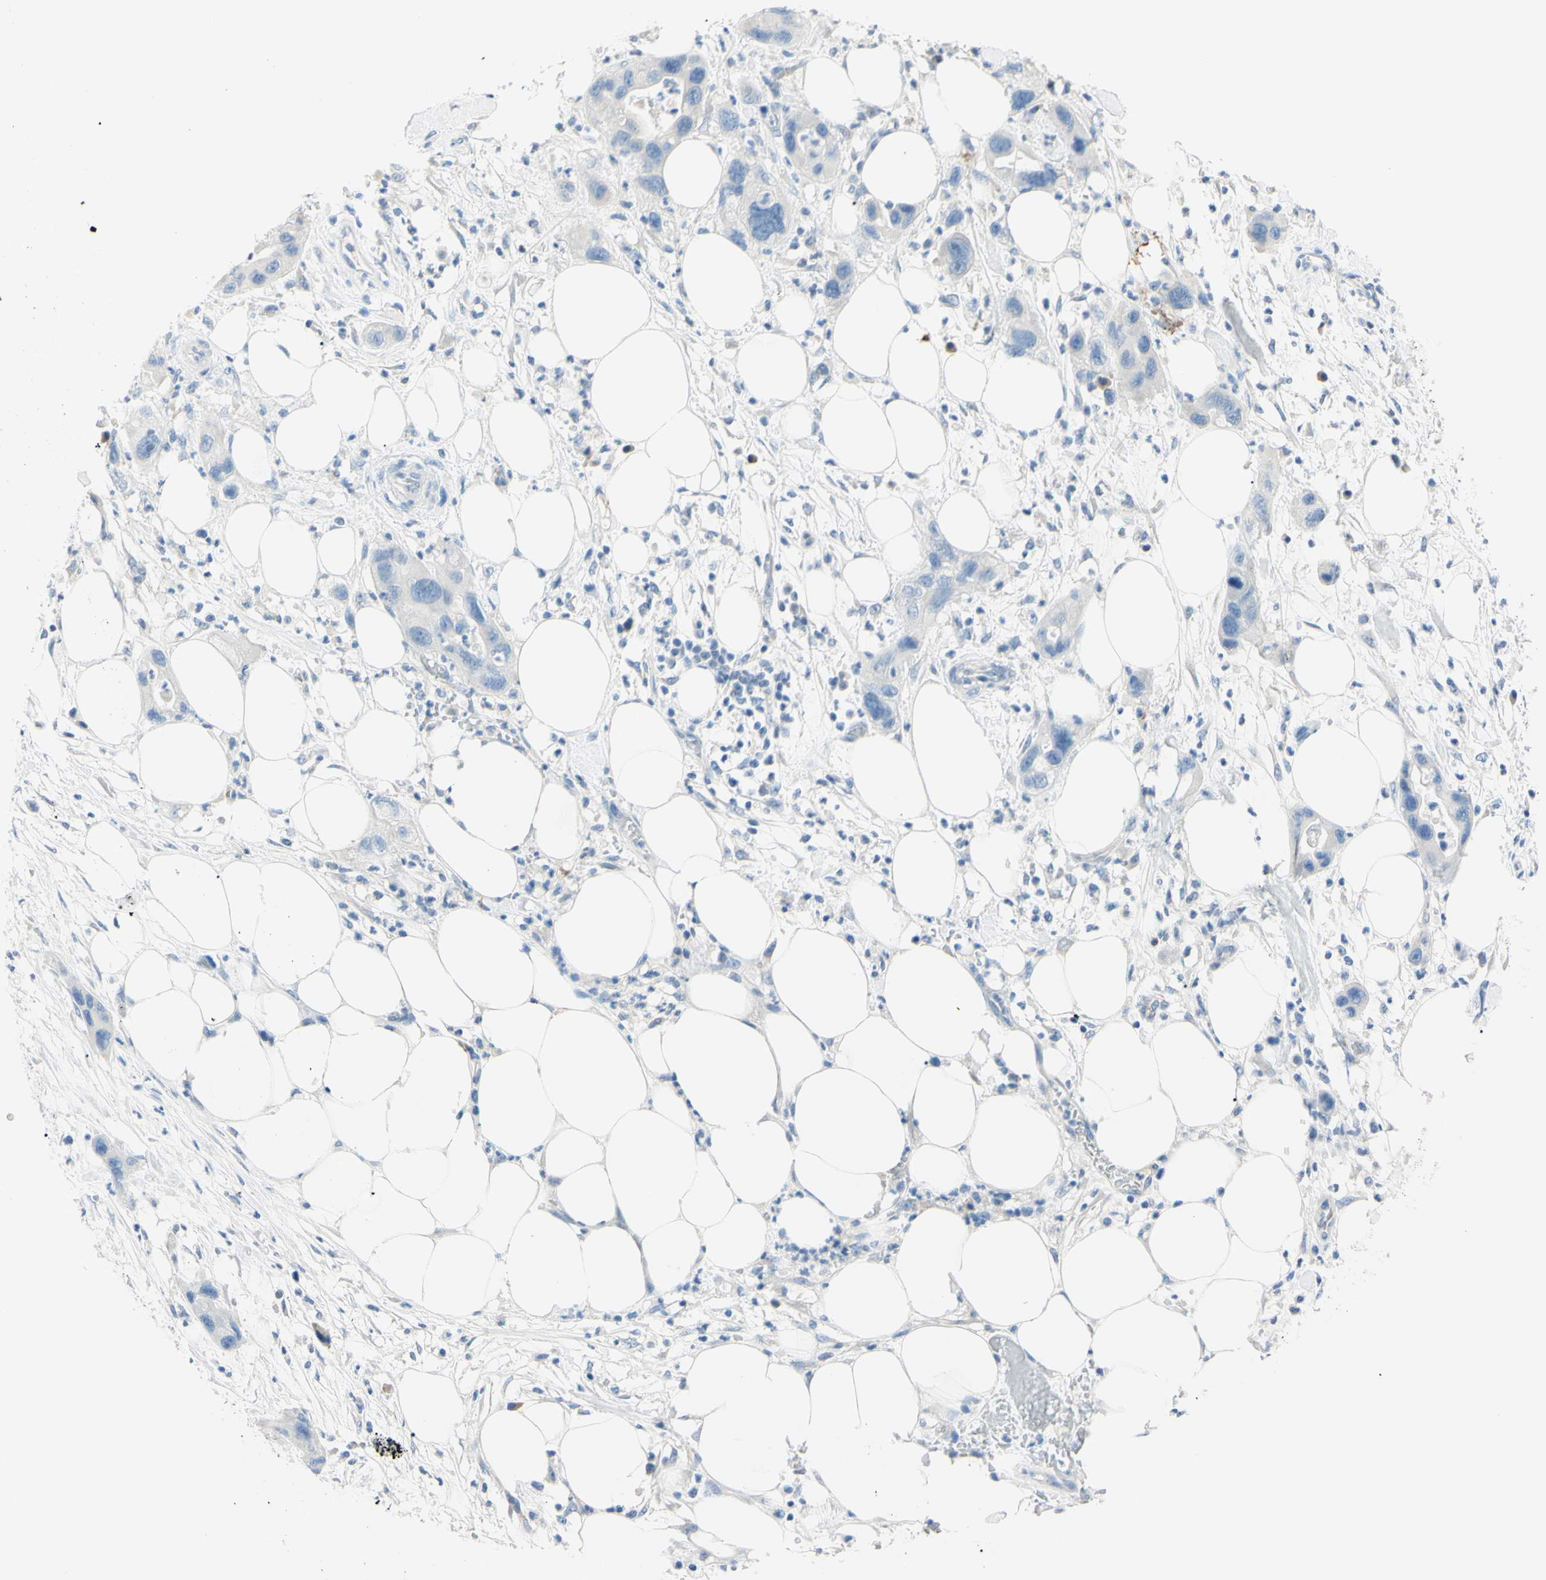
{"staining": {"intensity": "negative", "quantity": "none", "location": "none"}, "tissue": "pancreatic cancer", "cell_type": "Tumor cells", "image_type": "cancer", "snomed": [{"axis": "morphology", "description": "Adenocarcinoma, NOS"}, {"axis": "topography", "description": "Pancreas"}], "caption": "This photomicrograph is of pancreatic cancer (adenocarcinoma) stained with immunohistochemistry (IHC) to label a protein in brown with the nuclei are counter-stained blue. There is no positivity in tumor cells. (DAB (3,3'-diaminobenzidine) immunohistochemistry (IHC) visualized using brightfield microscopy, high magnification).", "gene": "FOLH1", "patient": {"sex": "female", "age": 71}}